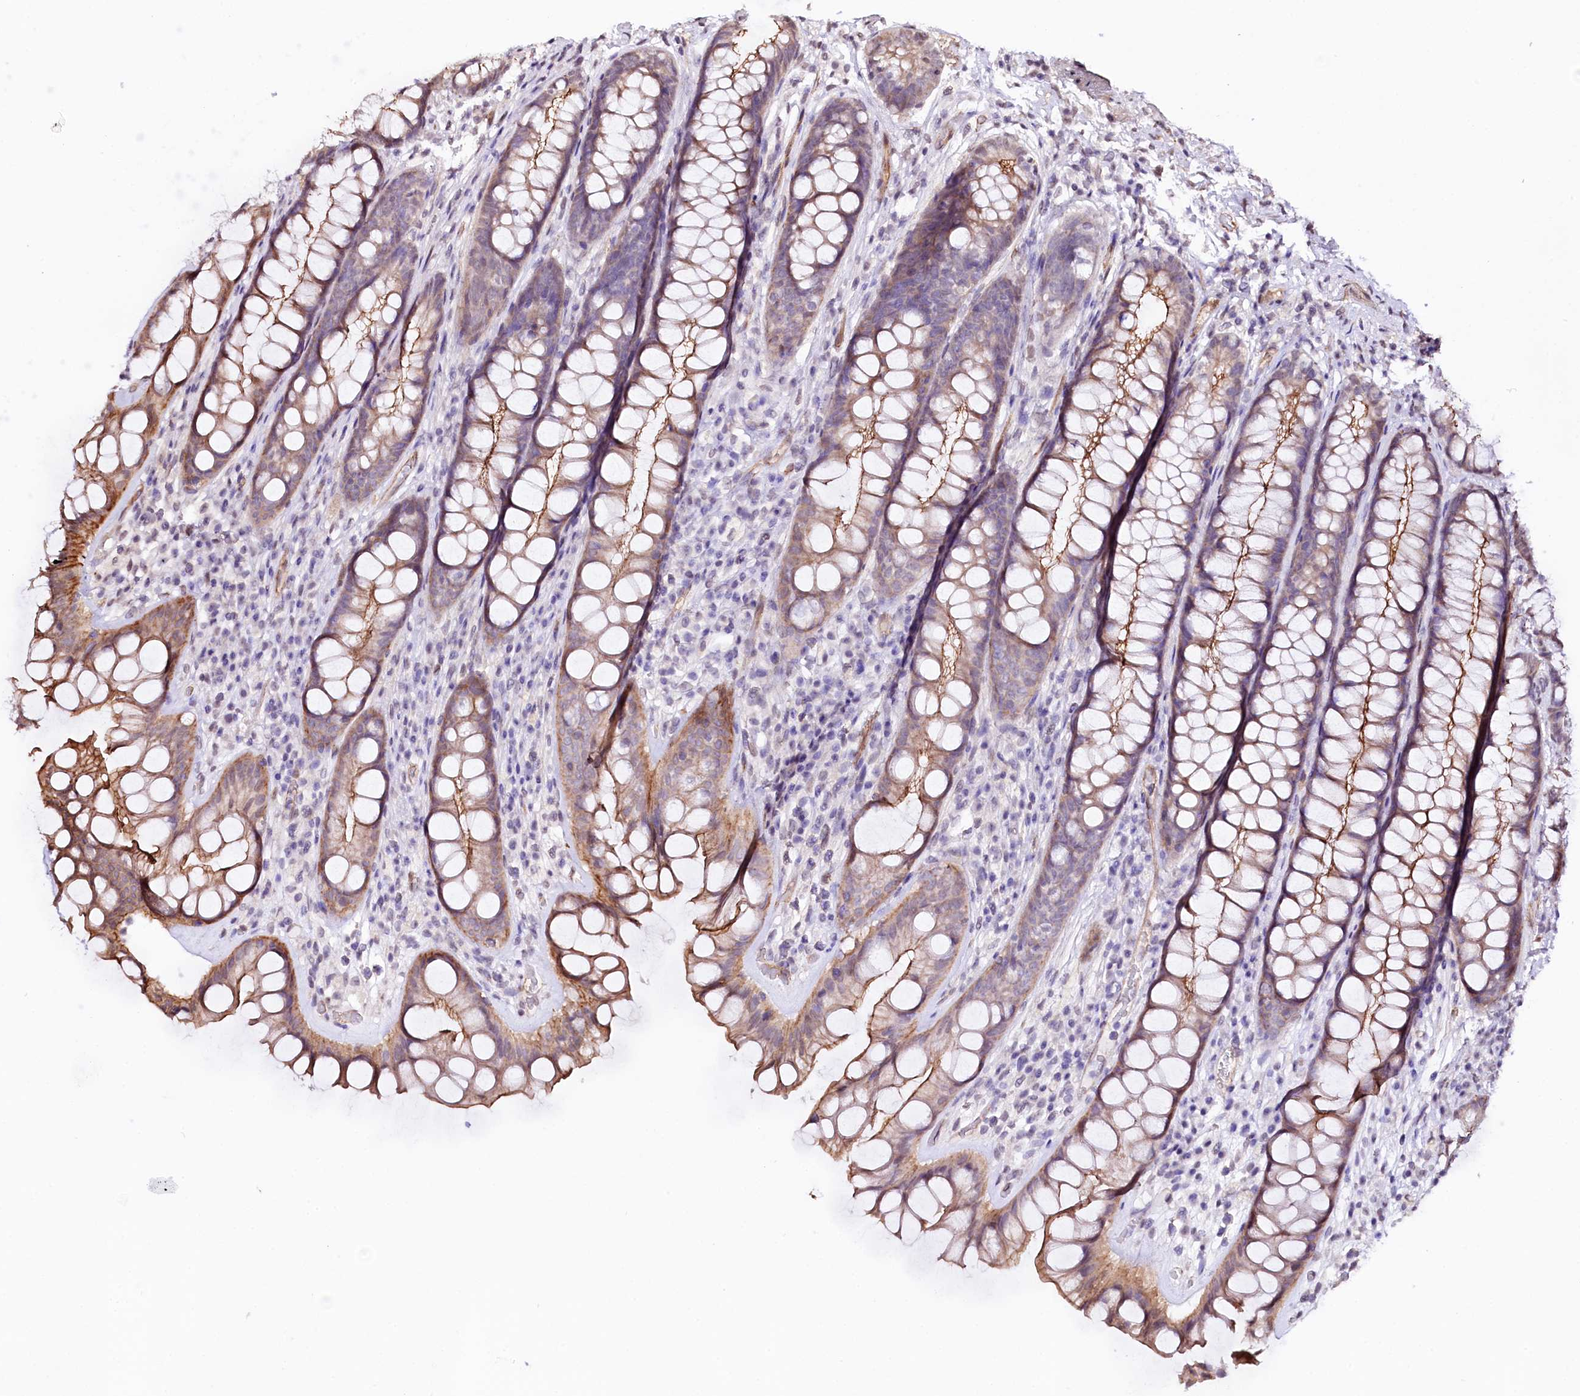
{"staining": {"intensity": "moderate", "quantity": ">75%", "location": "cytoplasmic/membranous"}, "tissue": "rectum", "cell_type": "Glandular cells", "image_type": "normal", "snomed": [{"axis": "morphology", "description": "Normal tissue, NOS"}, {"axis": "topography", "description": "Rectum"}], "caption": "A brown stain shows moderate cytoplasmic/membranous staining of a protein in glandular cells of benign human rectum.", "gene": "ST7", "patient": {"sex": "male", "age": 74}}